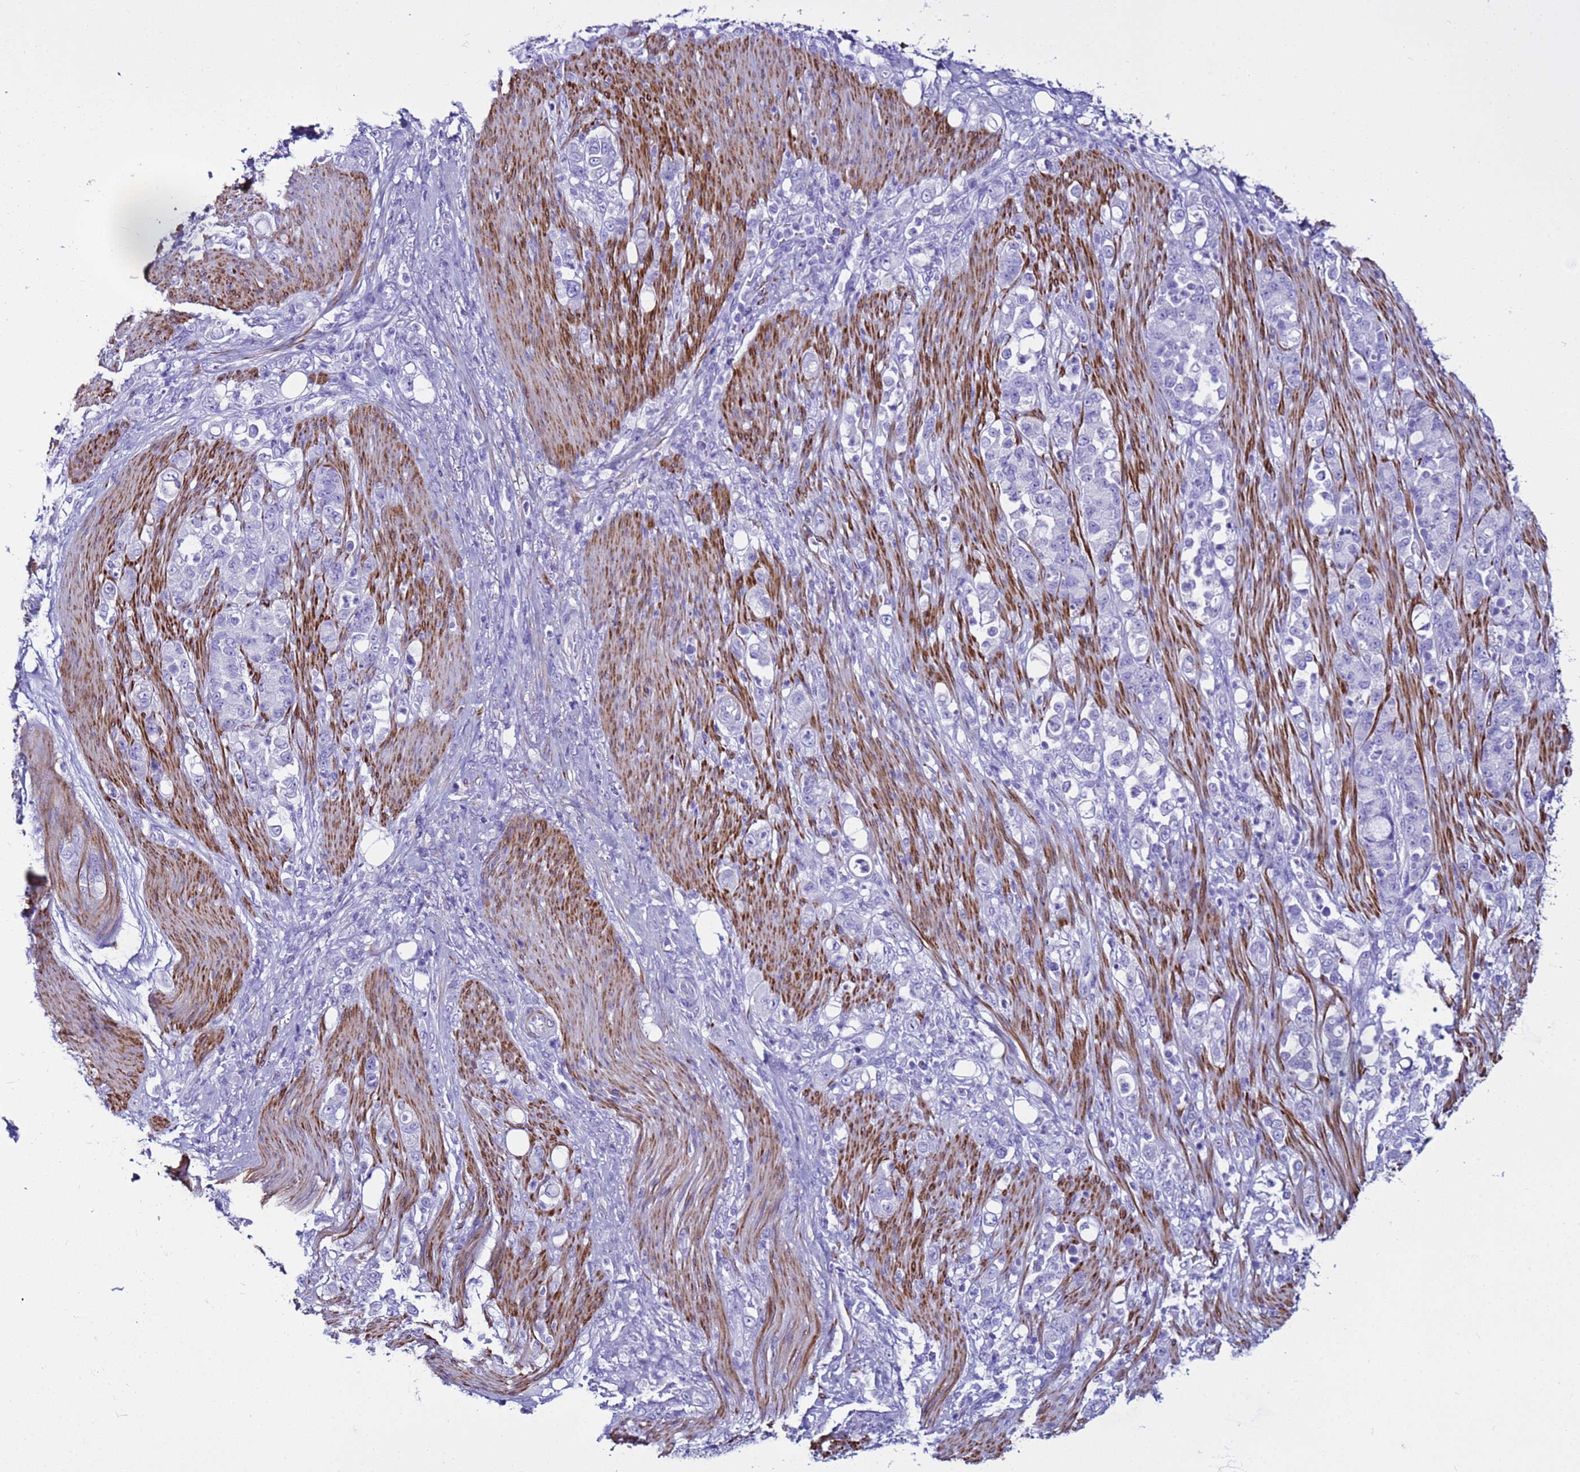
{"staining": {"intensity": "negative", "quantity": "none", "location": "none"}, "tissue": "stomach cancer", "cell_type": "Tumor cells", "image_type": "cancer", "snomed": [{"axis": "morphology", "description": "Normal tissue, NOS"}, {"axis": "morphology", "description": "Adenocarcinoma, NOS"}, {"axis": "topography", "description": "Stomach"}], "caption": "Immunohistochemistry (IHC) image of human stomach adenocarcinoma stained for a protein (brown), which exhibits no positivity in tumor cells.", "gene": "LCMT1", "patient": {"sex": "female", "age": 79}}